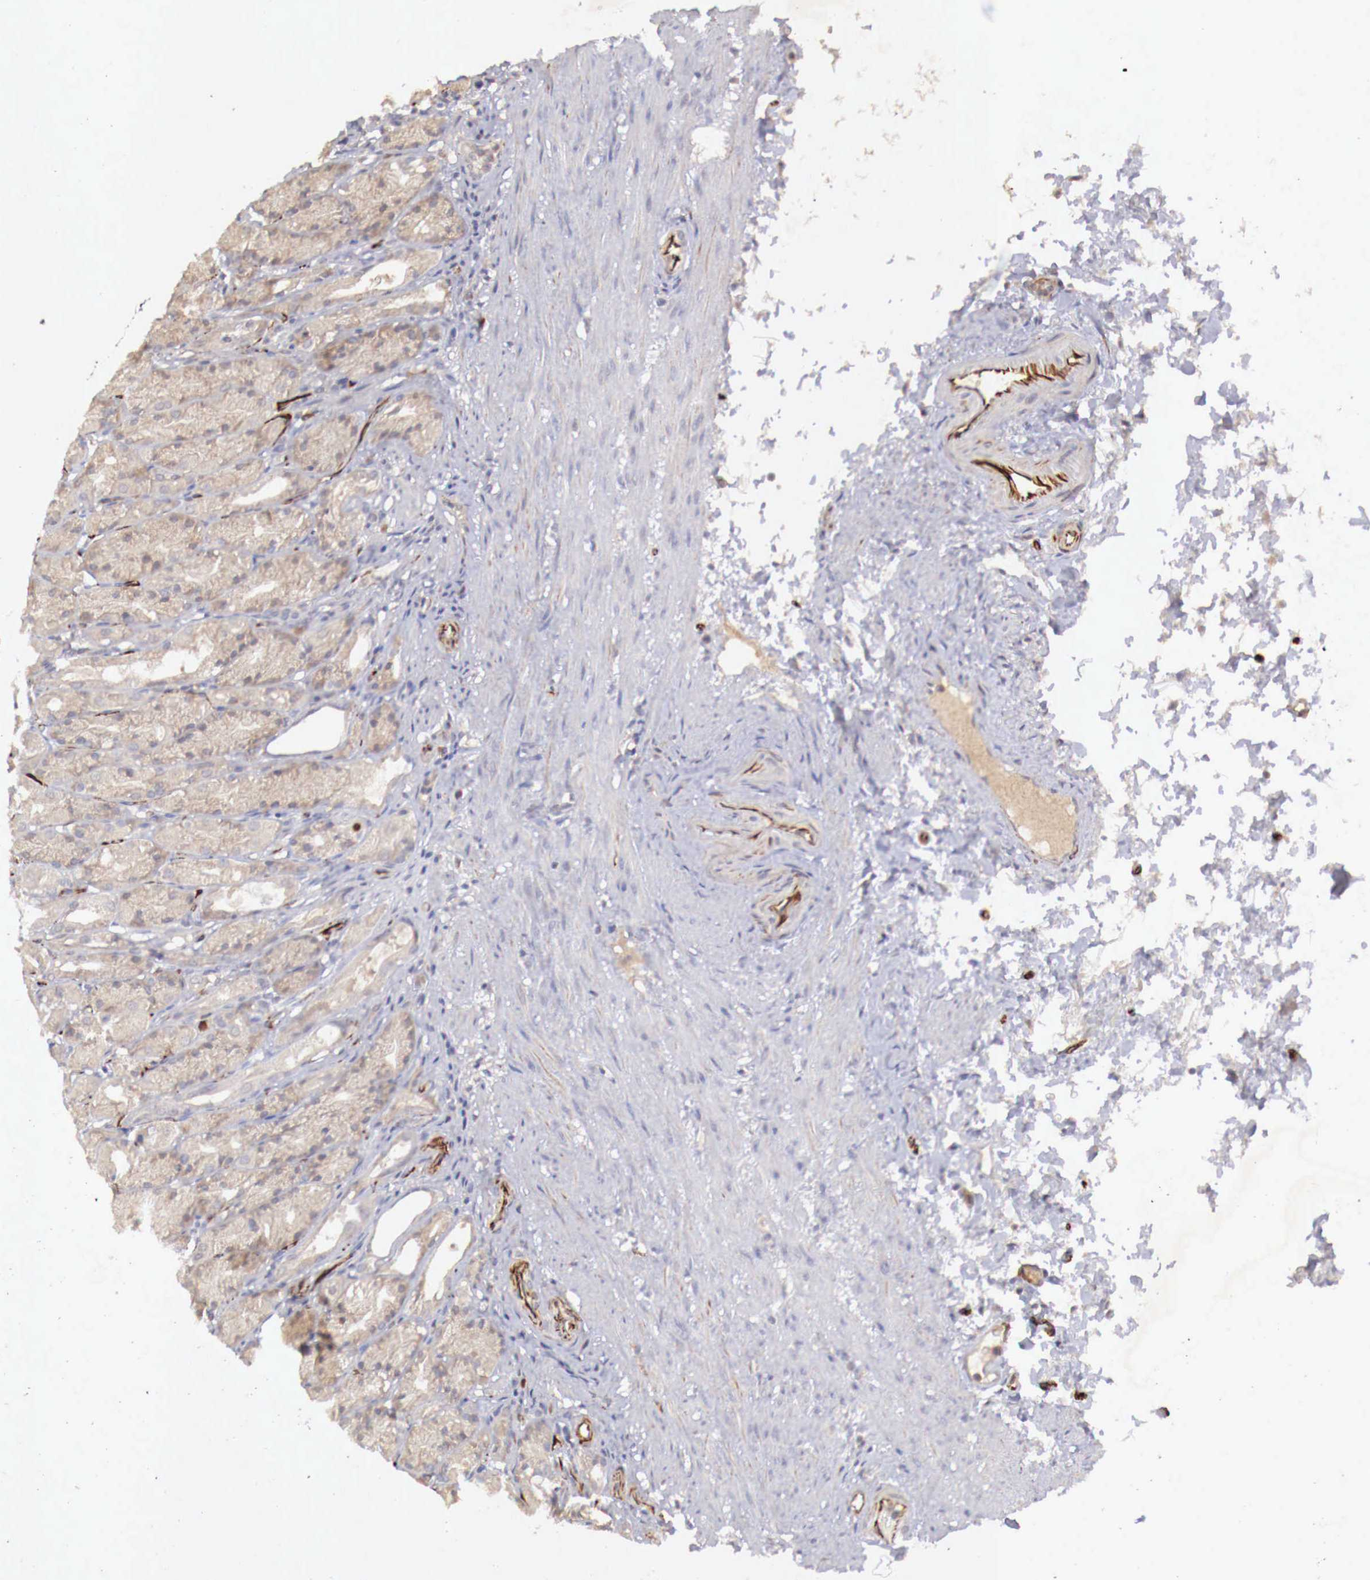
{"staining": {"intensity": "weak", "quantity": ">75%", "location": "cytoplasmic/membranous"}, "tissue": "stomach", "cell_type": "Glandular cells", "image_type": "normal", "snomed": [{"axis": "morphology", "description": "Normal tissue, NOS"}, {"axis": "topography", "description": "Stomach, upper"}], "caption": "This micrograph exhibits immunohistochemistry (IHC) staining of unremarkable stomach, with low weak cytoplasmic/membranous positivity in about >75% of glandular cells.", "gene": "WT1", "patient": {"sex": "female", "age": 75}}